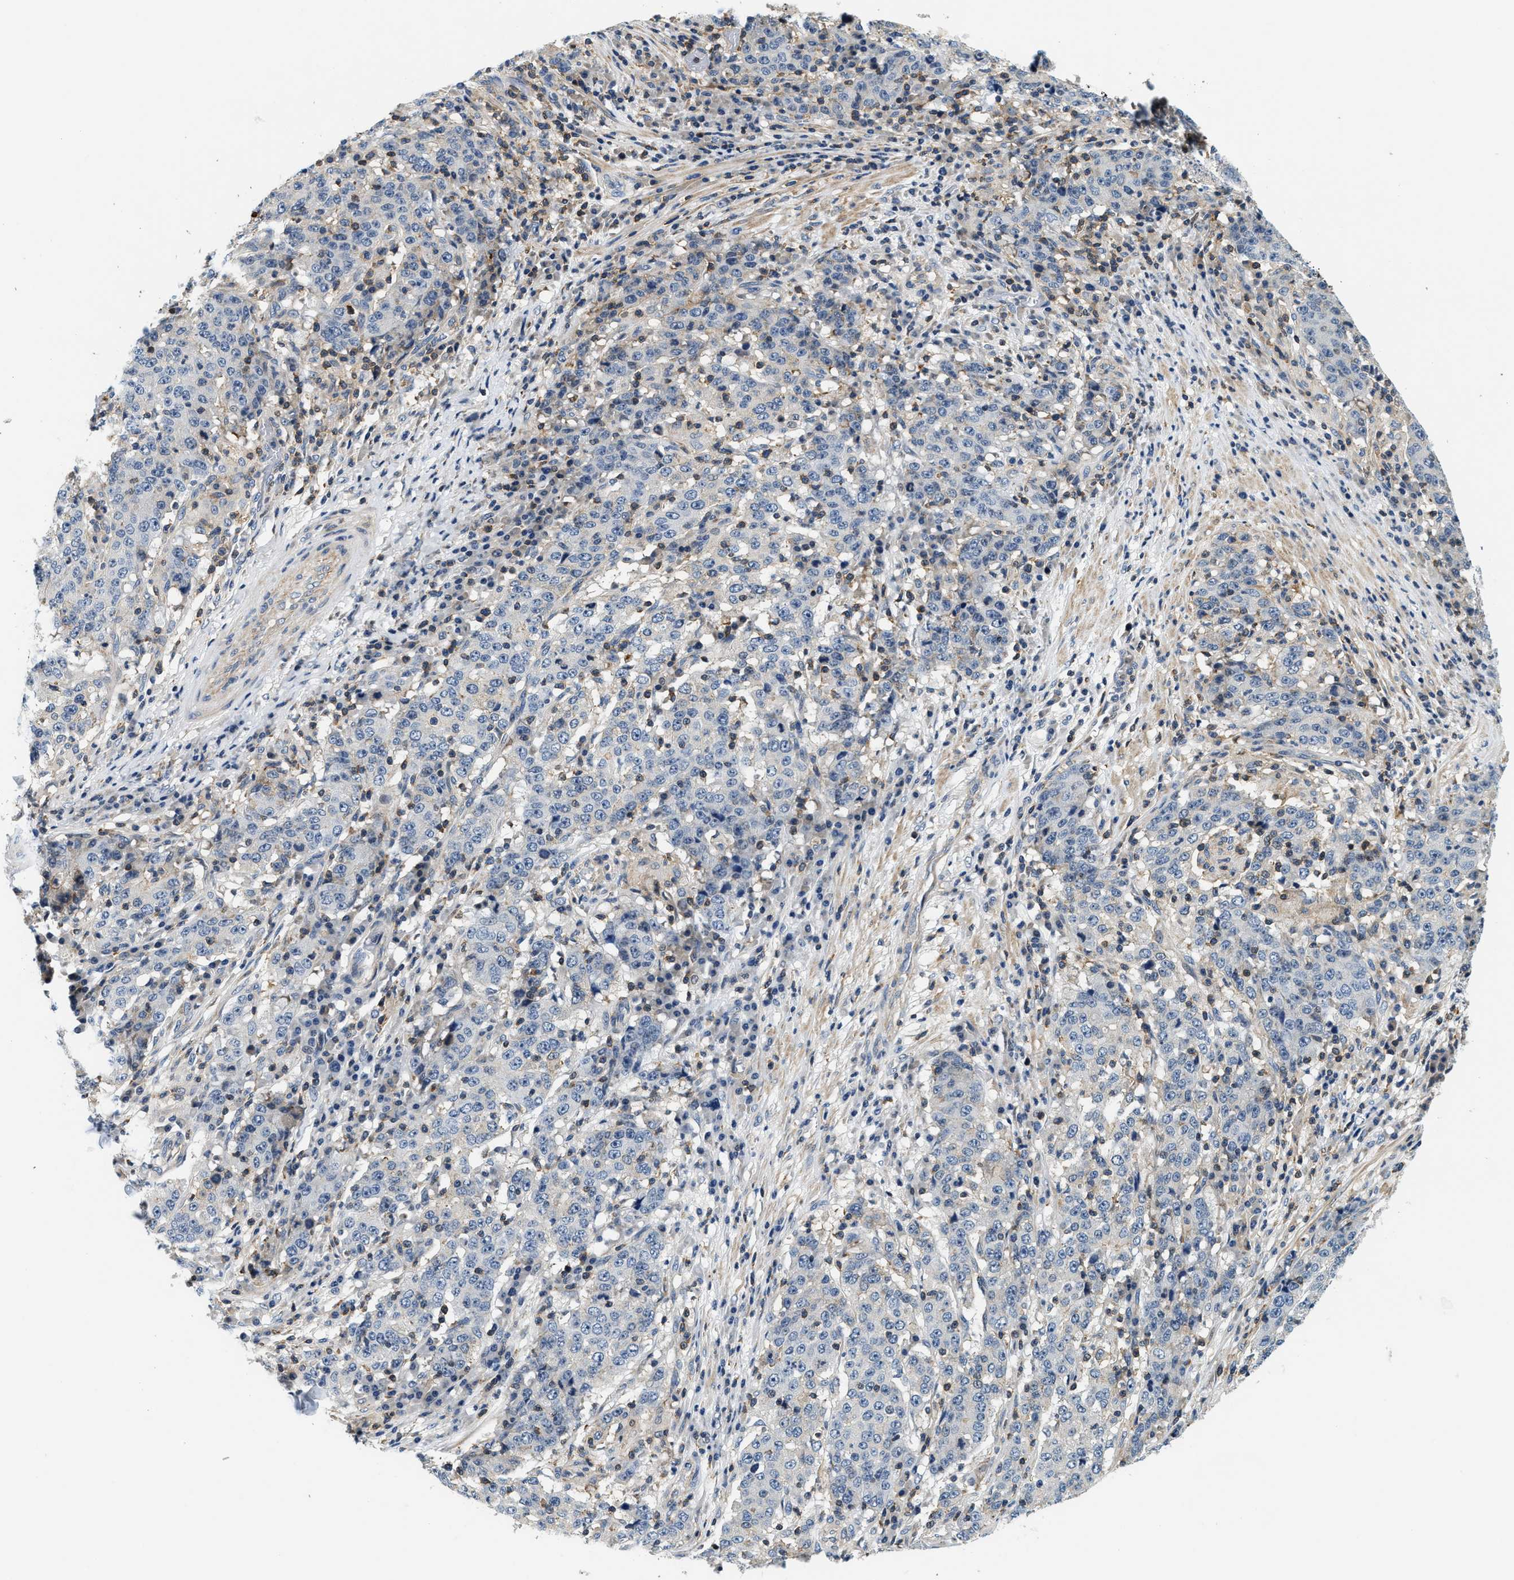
{"staining": {"intensity": "negative", "quantity": "none", "location": "none"}, "tissue": "stomach cancer", "cell_type": "Tumor cells", "image_type": "cancer", "snomed": [{"axis": "morphology", "description": "Adenocarcinoma, NOS"}, {"axis": "topography", "description": "Stomach"}], "caption": "This is an immunohistochemistry micrograph of human stomach adenocarcinoma. There is no staining in tumor cells.", "gene": "SAMD9", "patient": {"sex": "male", "age": 59}}